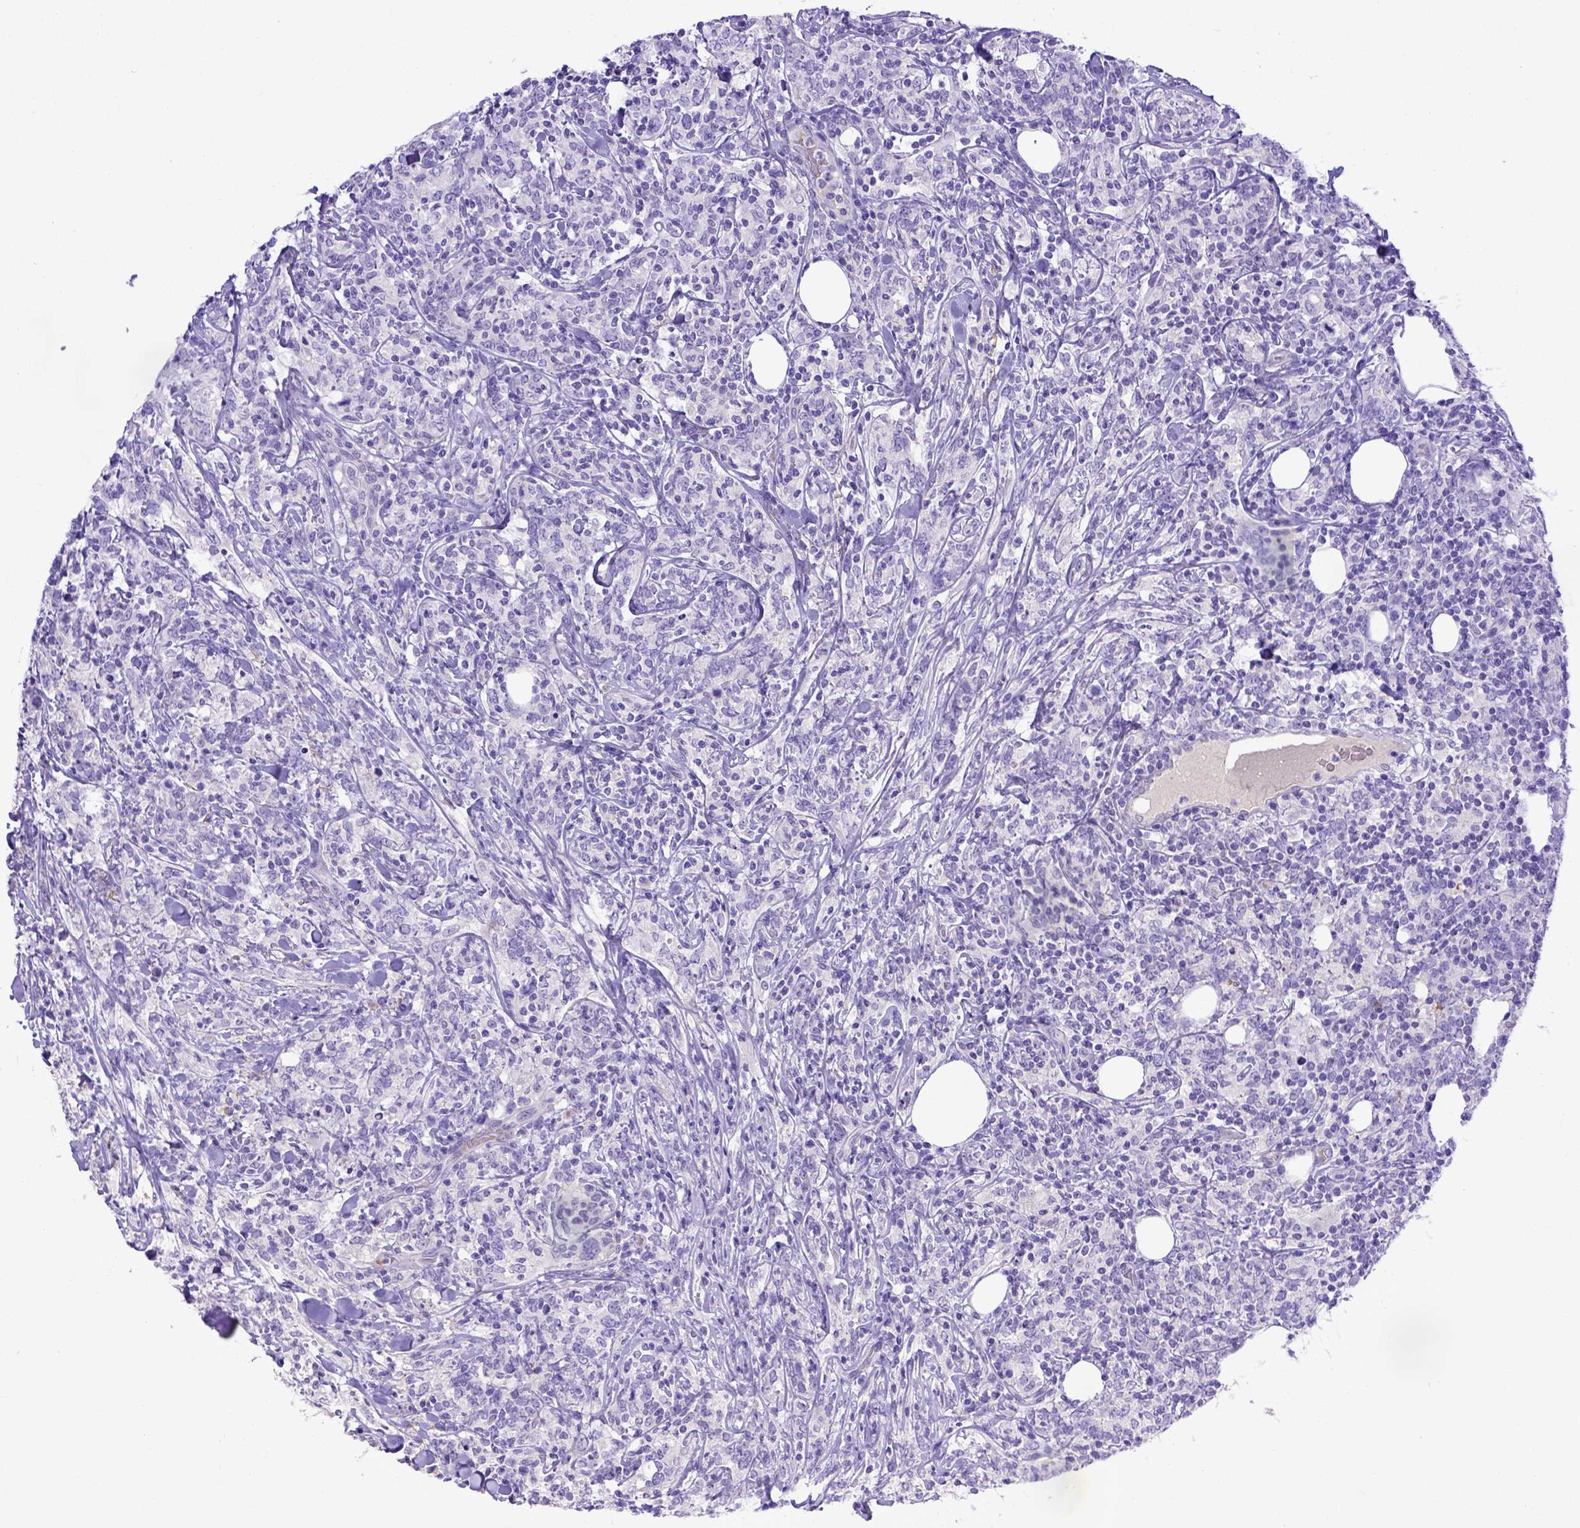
{"staining": {"intensity": "negative", "quantity": "none", "location": "none"}, "tissue": "lymphoma", "cell_type": "Tumor cells", "image_type": "cancer", "snomed": [{"axis": "morphology", "description": "Malignant lymphoma, non-Hodgkin's type, High grade"}, {"axis": "topography", "description": "Lymph node"}], "caption": "Tumor cells show no significant protein expression in high-grade malignant lymphoma, non-Hodgkin's type.", "gene": "BTN1A1", "patient": {"sex": "female", "age": 84}}